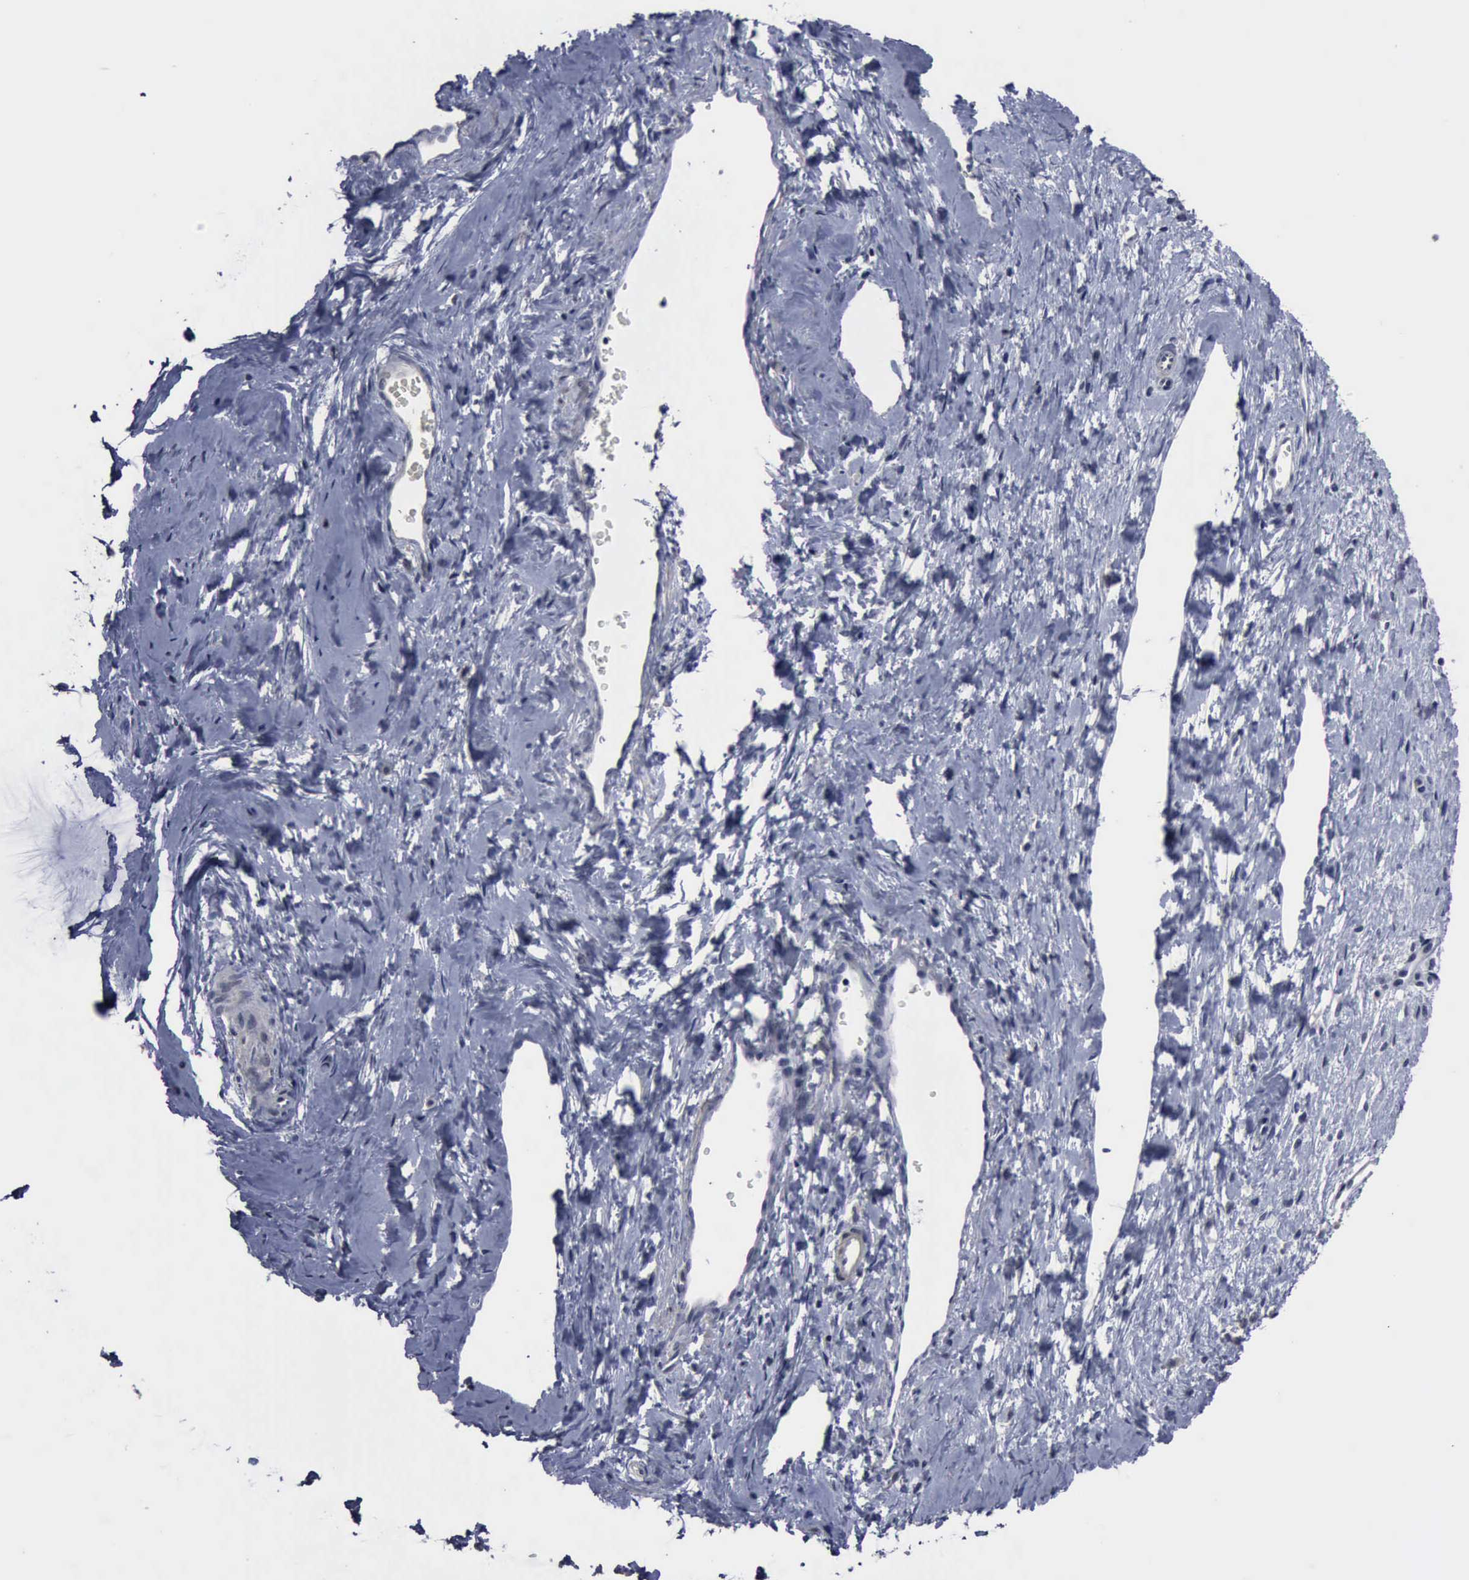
{"staining": {"intensity": "negative", "quantity": "none", "location": "none"}, "tissue": "cervix", "cell_type": "Glandular cells", "image_type": "normal", "snomed": [{"axis": "morphology", "description": "Normal tissue, NOS"}, {"axis": "topography", "description": "Cervix"}], "caption": "Human cervix stained for a protein using immunohistochemistry (IHC) exhibits no expression in glandular cells.", "gene": "MYO18B", "patient": {"sex": "female", "age": 40}}